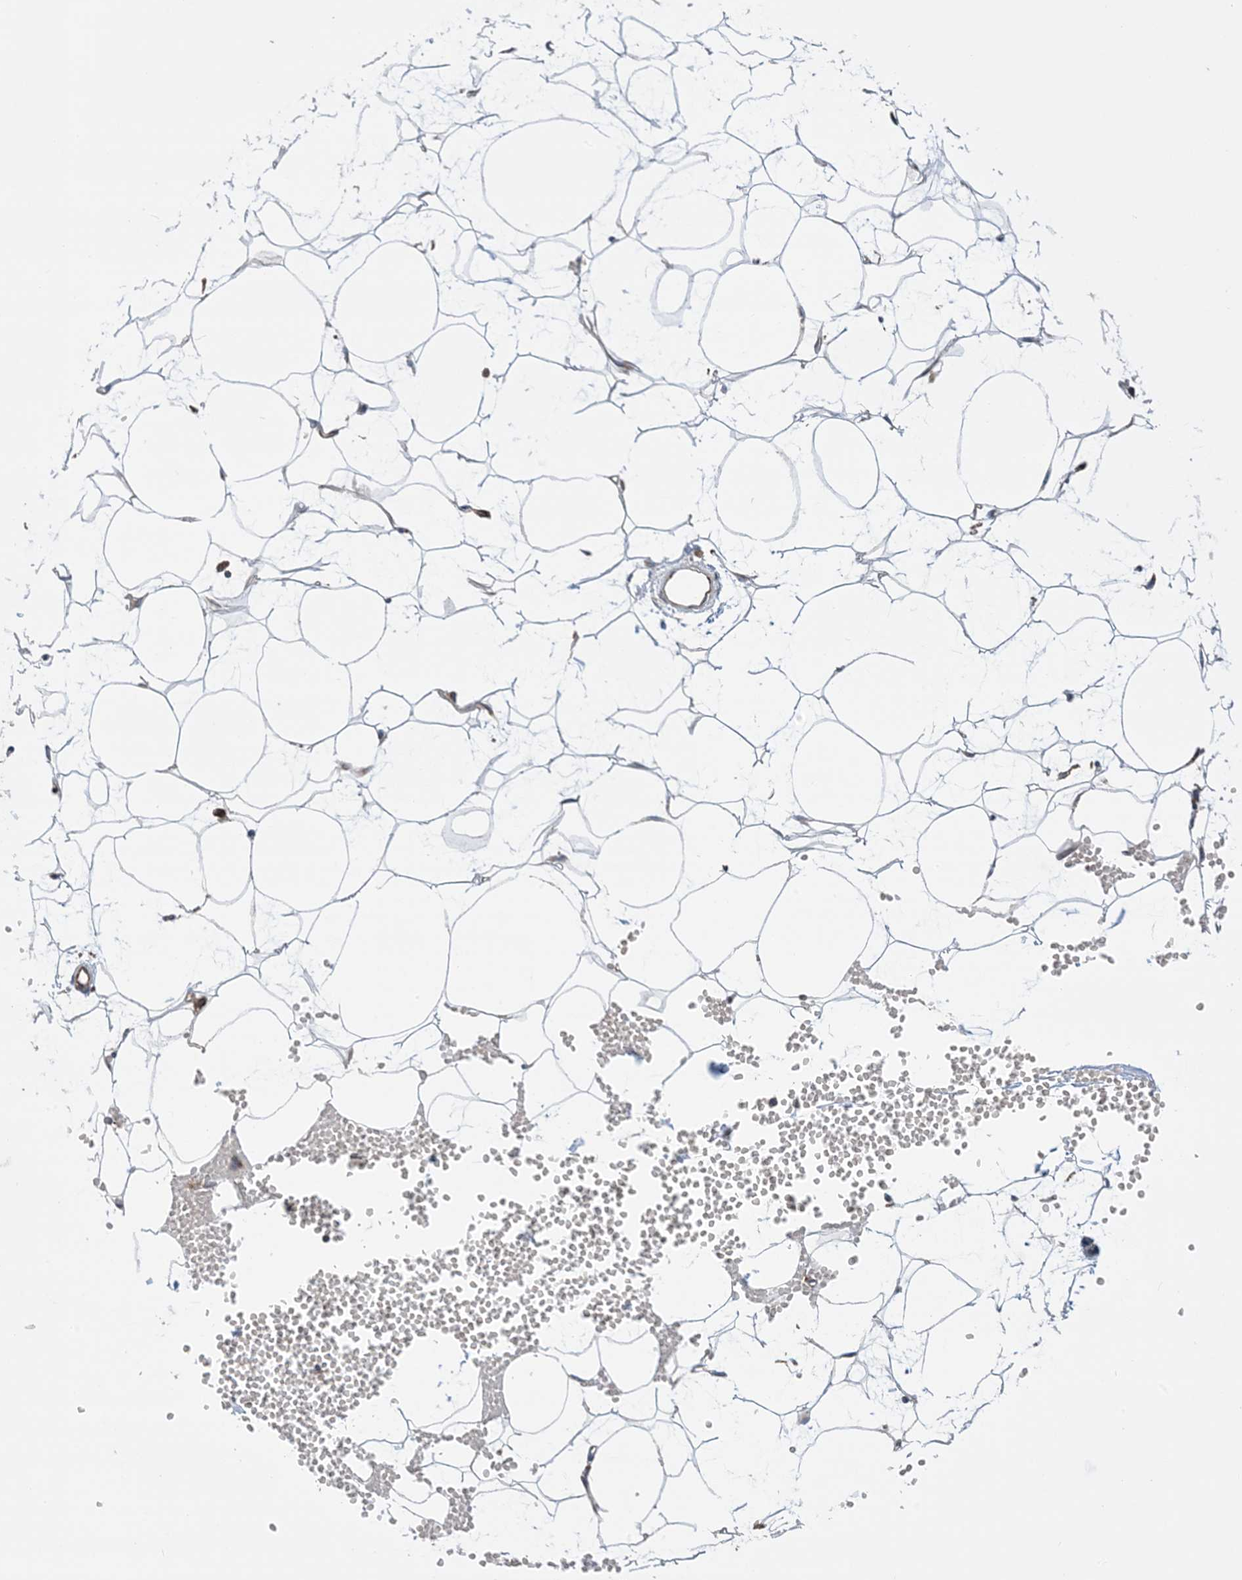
{"staining": {"intensity": "negative", "quantity": "none", "location": "none"}, "tissue": "adipose tissue", "cell_type": "Adipocytes", "image_type": "normal", "snomed": [{"axis": "morphology", "description": "Normal tissue, NOS"}, {"axis": "topography", "description": "Breast"}], "caption": "Immunohistochemistry image of unremarkable adipose tissue: adipose tissue stained with DAB (3,3'-diaminobenzidine) exhibits no significant protein expression in adipocytes.", "gene": "CLEC16A", "patient": {"sex": "female", "age": 23}}